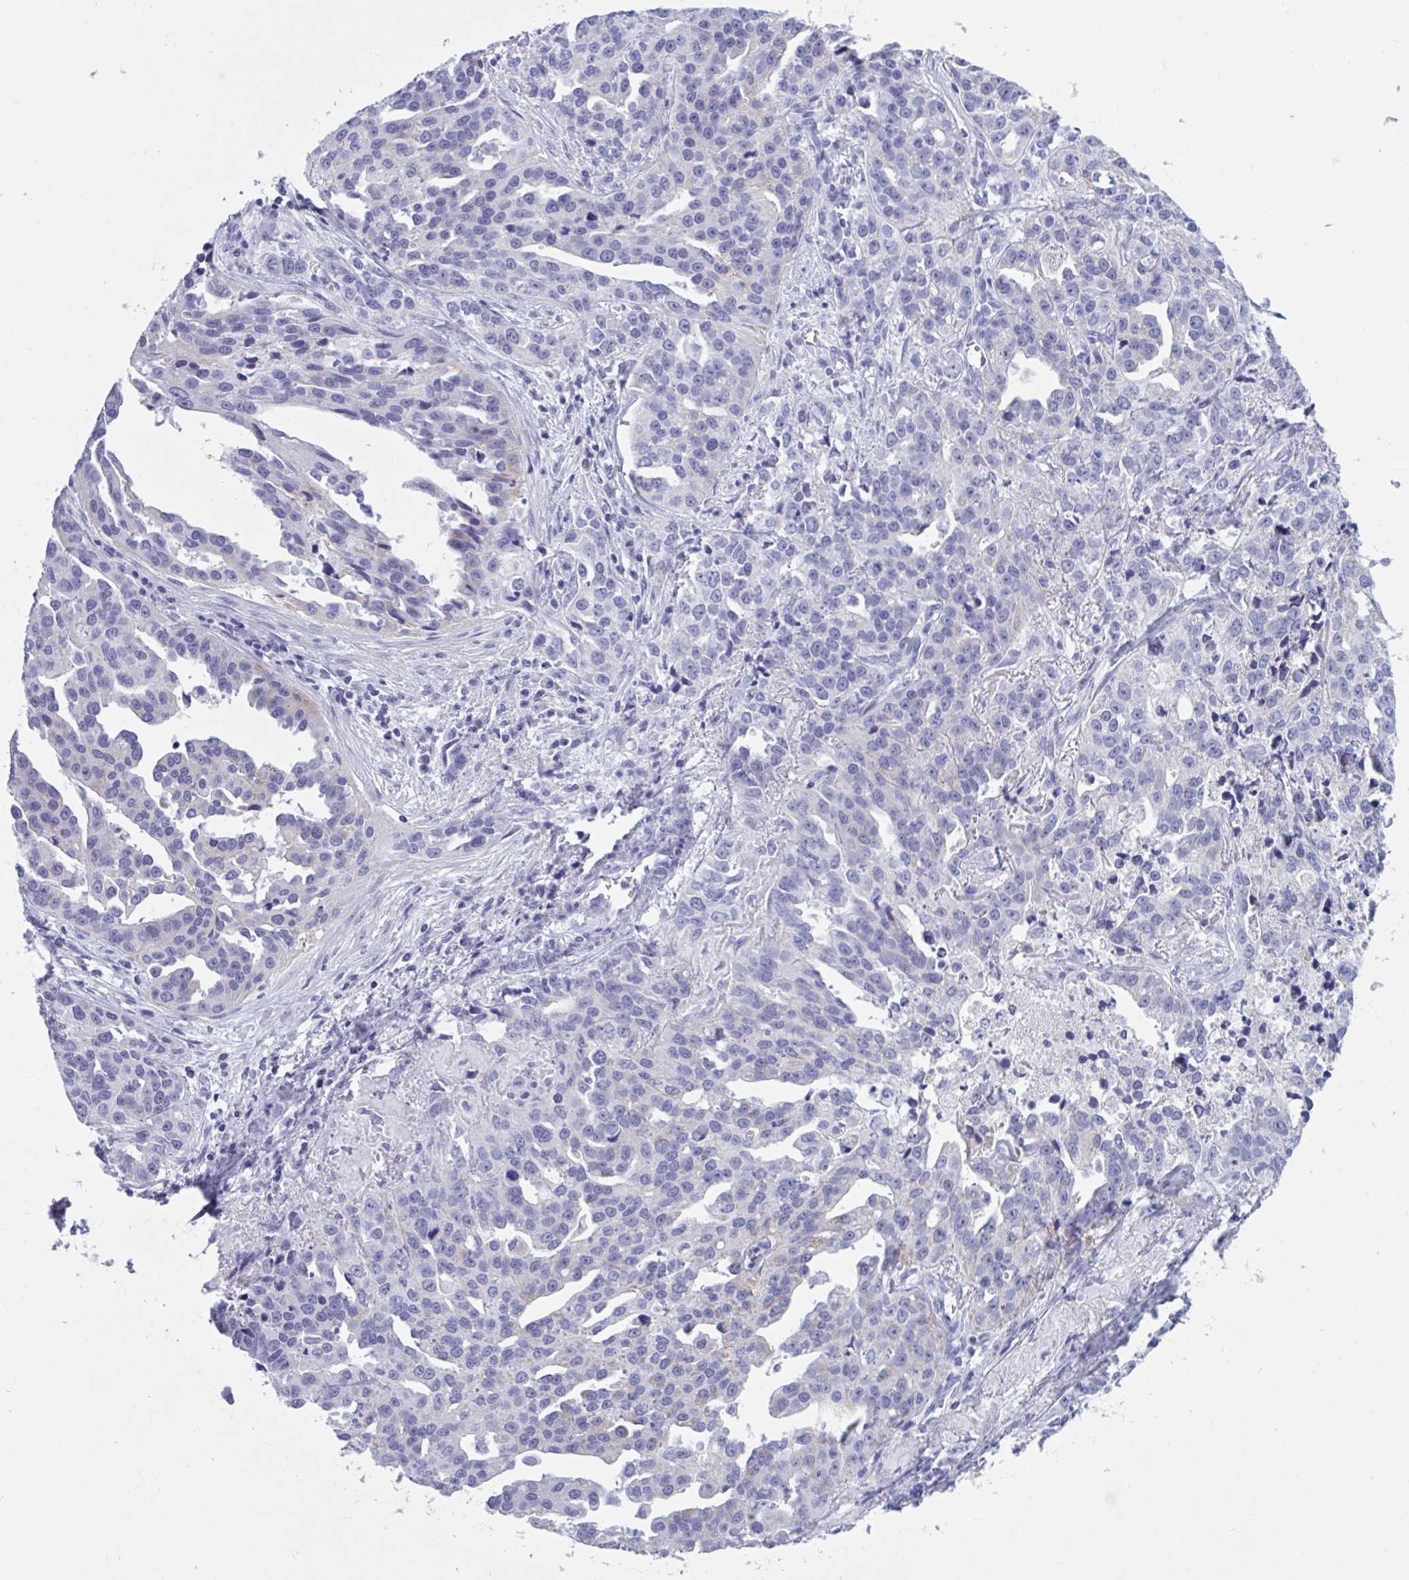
{"staining": {"intensity": "negative", "quantity": "none", "location": "none"}, "tissue": "ovarian cancer", "cell_type": "Tumor cells", "image_type": "cancer", "snomed": [{"axis": "morphology", "description": "Cystadenocarcinoma, serous, NOS"}, {"axis": "topography", "description": "Ovary"}], "caption": "Tumor cells show no significant protein positivity in ovarian cancer.", "gene": "OXLD1", "patient": {"sex": "female", "age": 75}}